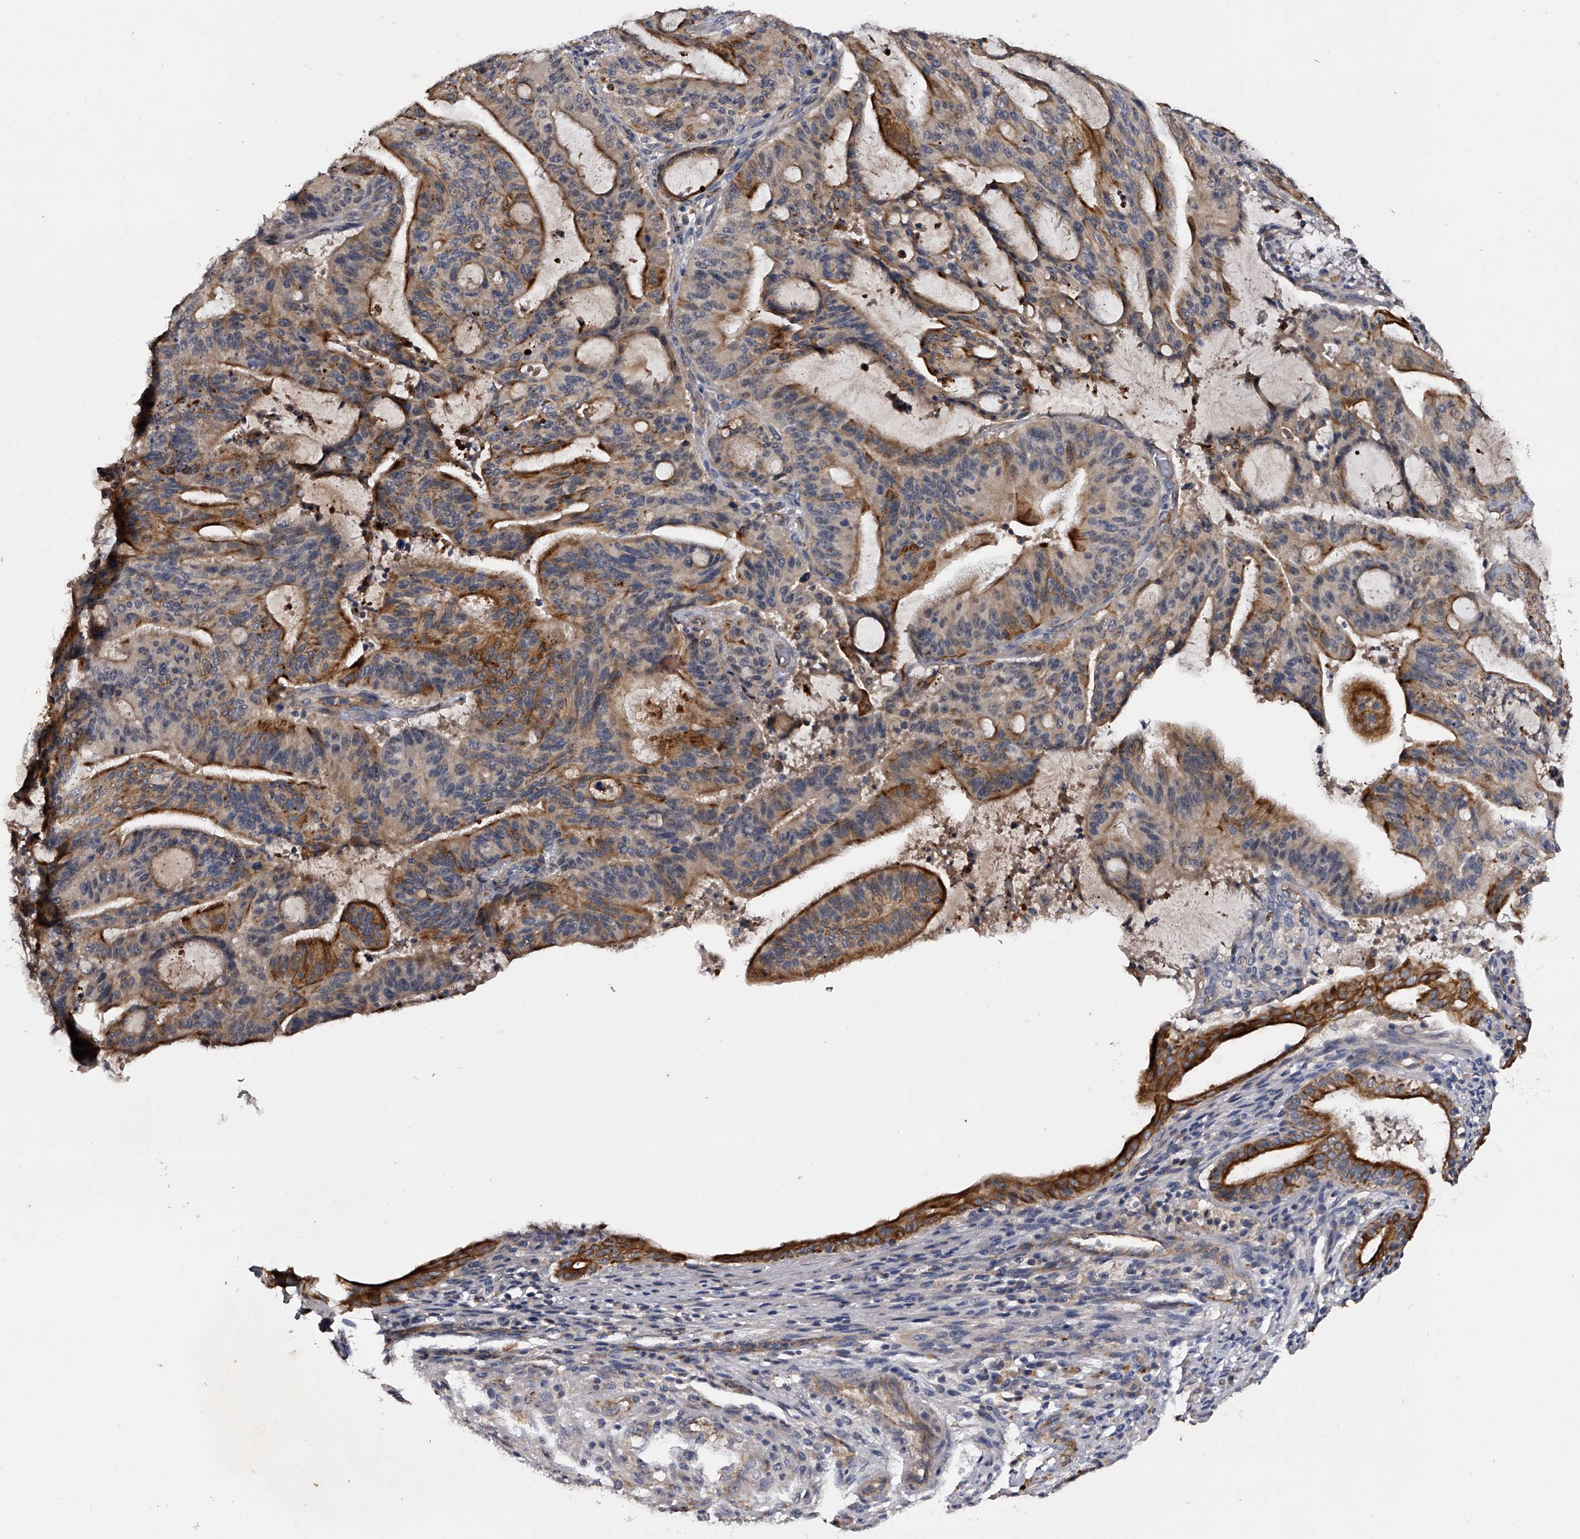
{"staining": {"intensity": "strong", "quantity": "25%-75%", "location": "cytoplasmic/membranous"}, "tissue": "liver cancer", "cell_type": "Tumor cells", "image_type": "cancer", "snomed": [{"axis": "morphology", "description": "Normal tissue, NOS"}, {"axis": "morphology", "description": "Cholangiocarcinoma"}, {"axis": "topography", "description": "Liver"}, {"axis": "topography", "description": "Peripheral nerve tissue"}], "caption": "This micrograph reveals cholangiocarcinoma (liver) stained with IHC to label a protein in brown. The cytoplasmic/membranous of tumor cells show strong positivity for the protein. Nuclei are counter-stained blue.", "gene": "MDN1", "patient": {"sex": "female", "age": 73}}